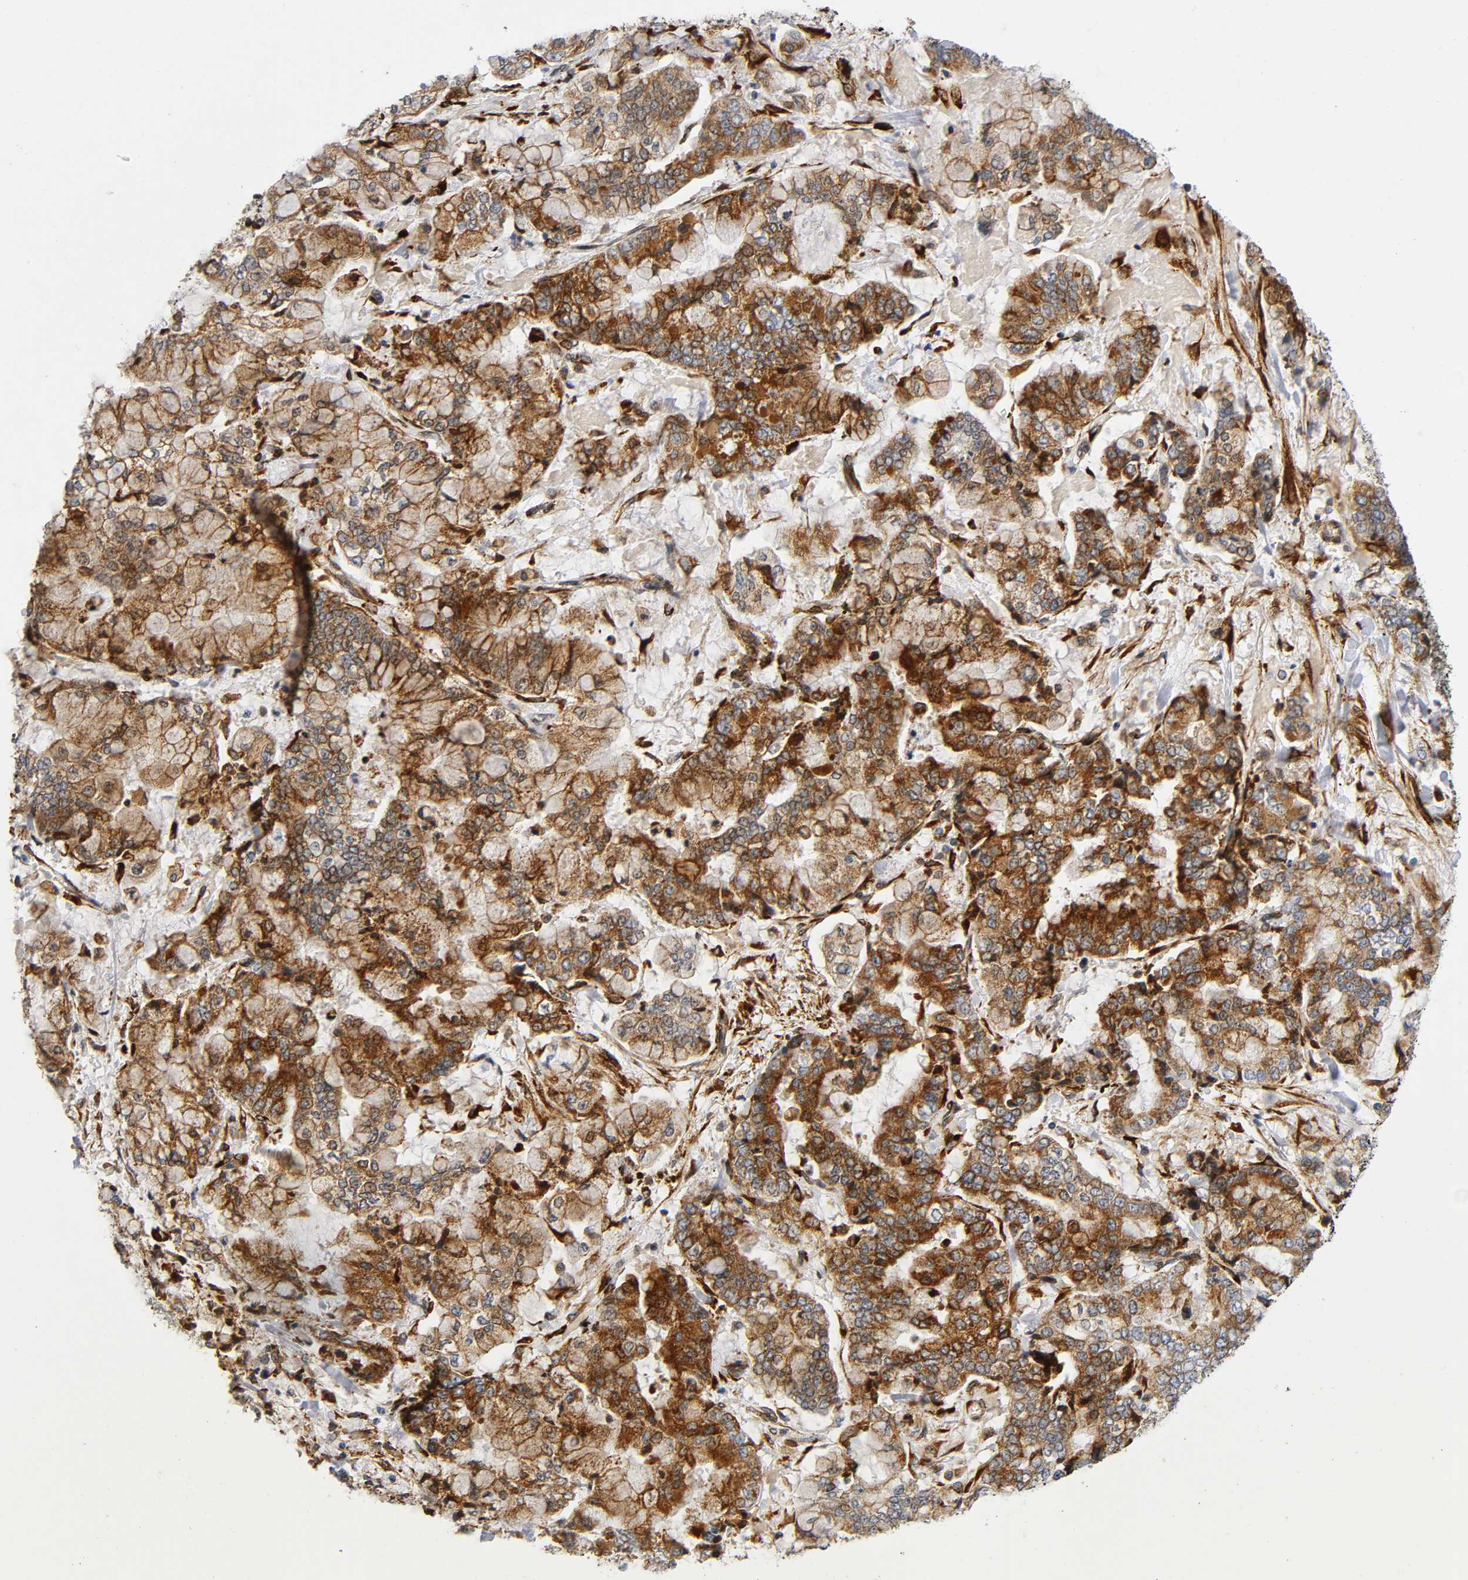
{"staining": {"intensity": "strong", "quantity": ">75%", "location": "cytoplasmic/membranous"}, "tissue": "stomach cancer", "cell_type": "Tumor cells", "image_type": "cancer", "snomed": [{"axis": "morphology", "description": "Normal tissue, NOS"}, {"axis": "morphology", "description": "Adenocarcinoma, NOS"}, {"axis": "topography", "description": "Stomach, upper"}, {"axis": "topography", "description": "Stomach"}], "caption": "IHC (DAB) staining of stomach cancer exhibits strong cytoplasmic/membranous protein expression in approximately >75% of tumor cells.", "gene": "SOS2", "patient": {"sex": "male", "age": 76}}